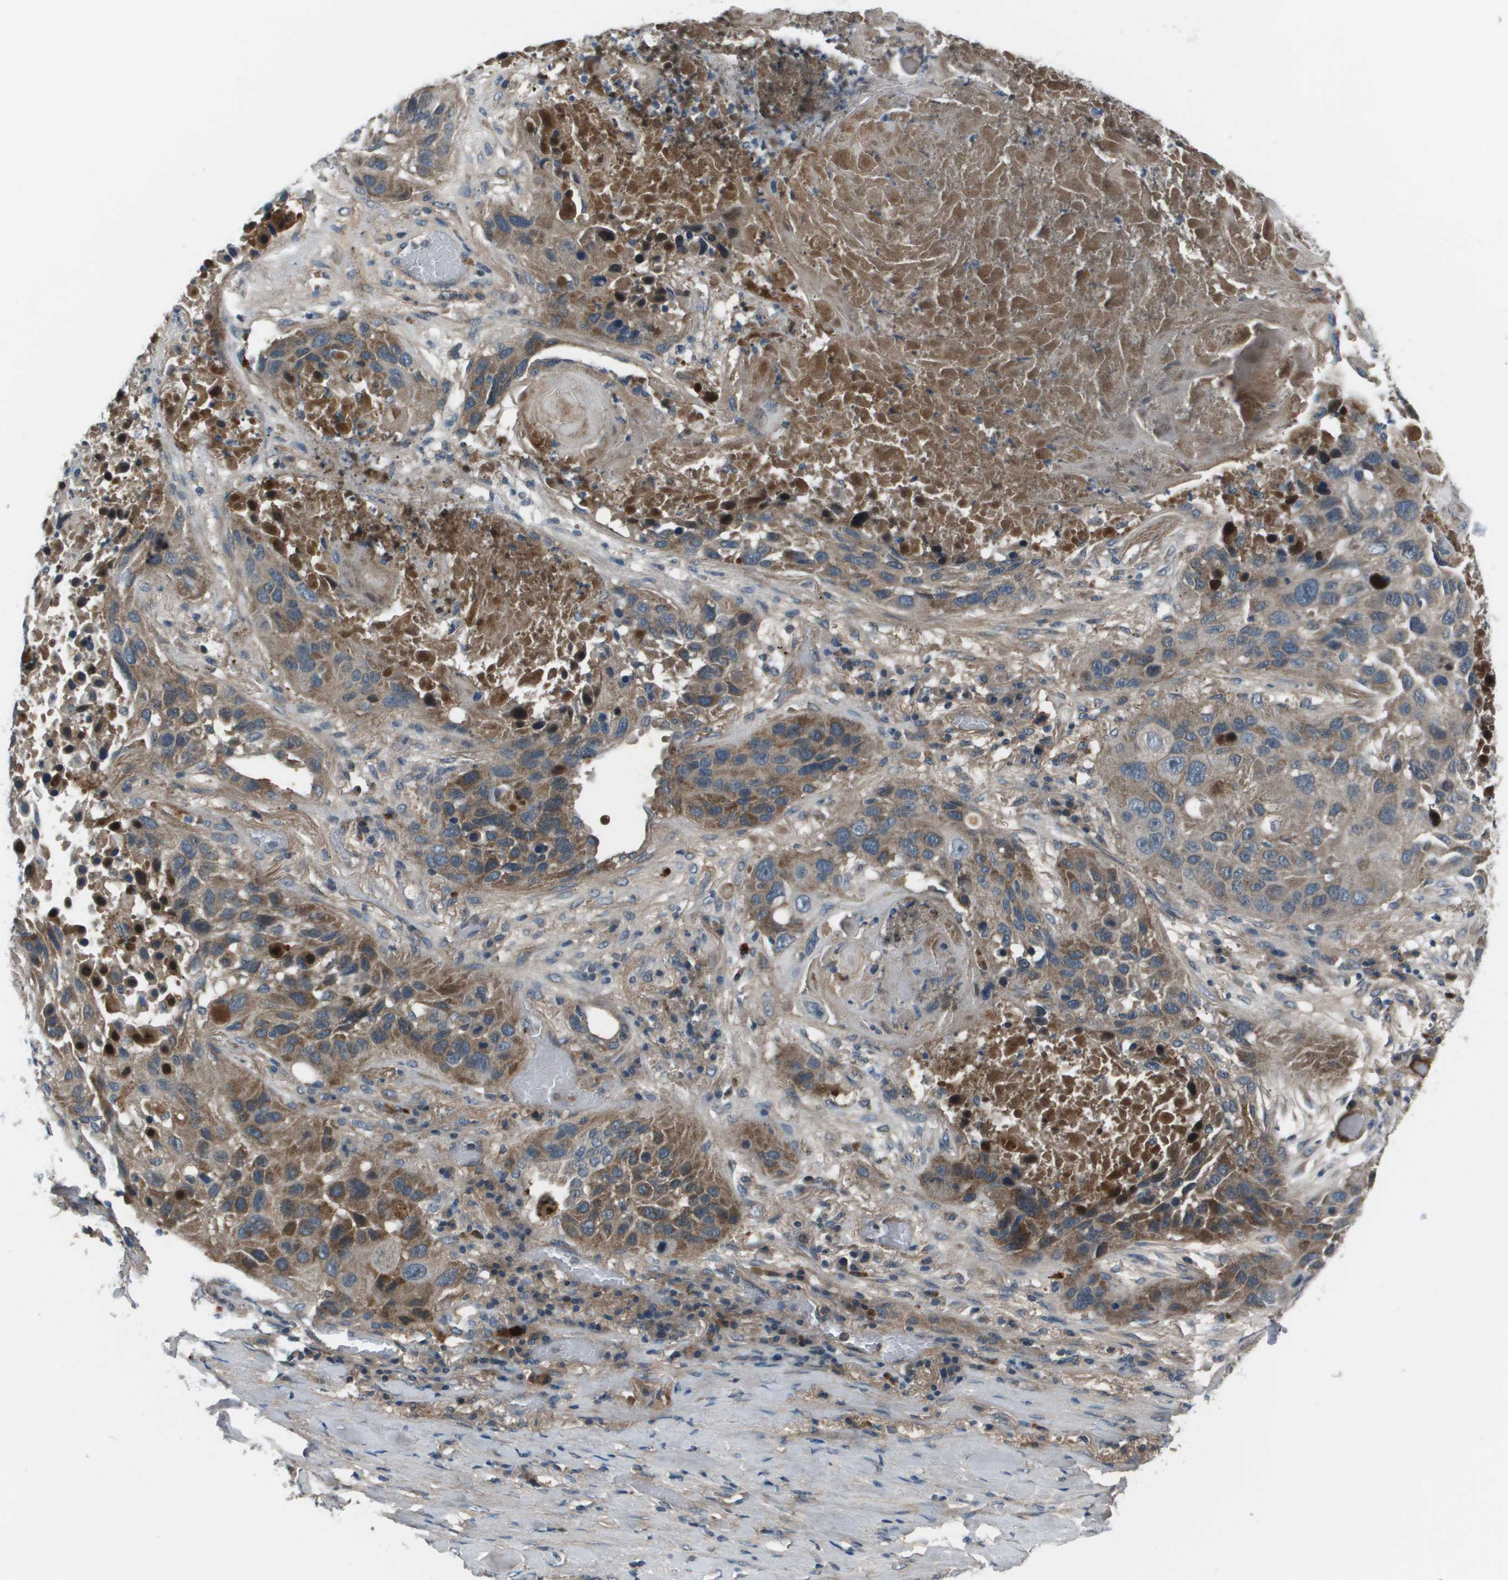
{"staining": {"intensity": "moderate", "quantity": ">75%", "location": "cytoplasmic/membranous"}, "tissue": "lung cancer", "cell_type": "Tumor cells", "image_type": "cancer", "snomed": [{"axis": "morphology", "description": "Squamous cell carcinoma, NOS"}, {"axis": "topography", "description": "Lung"}], "caption": "Moderate cytoplasmic/membranous protein positivity is identified in approximately >75% of tumor cells in squamous cell carcinoma (lung). Immunohistochemistry (ihc) stains the protein of interest in brown and the nuclei are stained blue.", "gene": "PCOLCE", "patient": {"sex": "male", "age": 57}}